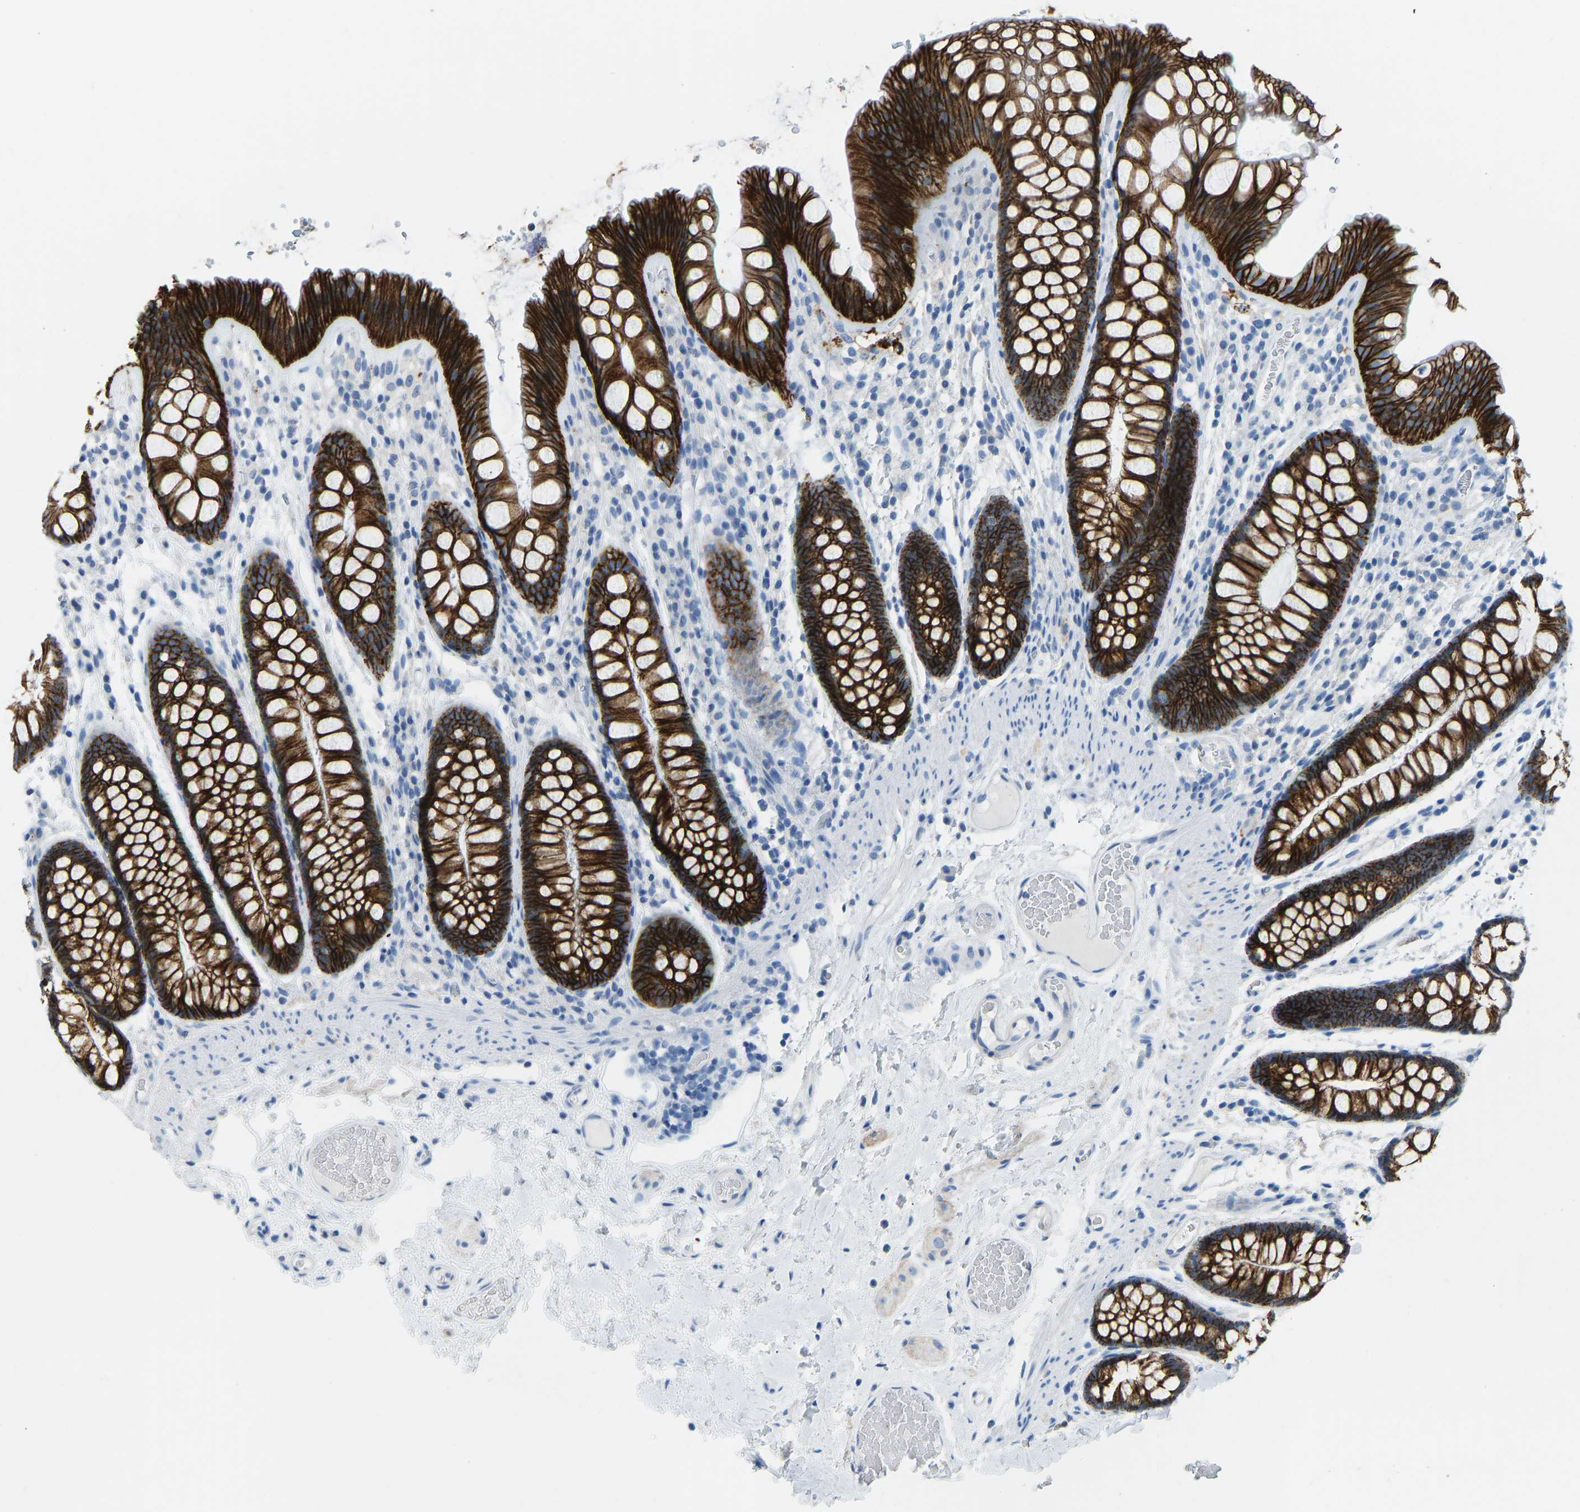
{"staining": {"intensity": "negative", "quantity": "none", "location": "none"}, "tissue": "colon", "cell_type": "Endothelial cells", "image_type": "normal", "snomed": [{"axis": "morphology", "description": "Normal tissue, NOS"}, {"axis": "topography", "description": "Colon"}], "caption": "This is an immunohistochemistry histopathology image of normal human colon. There is no positivity in endothelial cells.", "gene": "ATP1A1", "patient": {"sex": "female", "age": 56}}